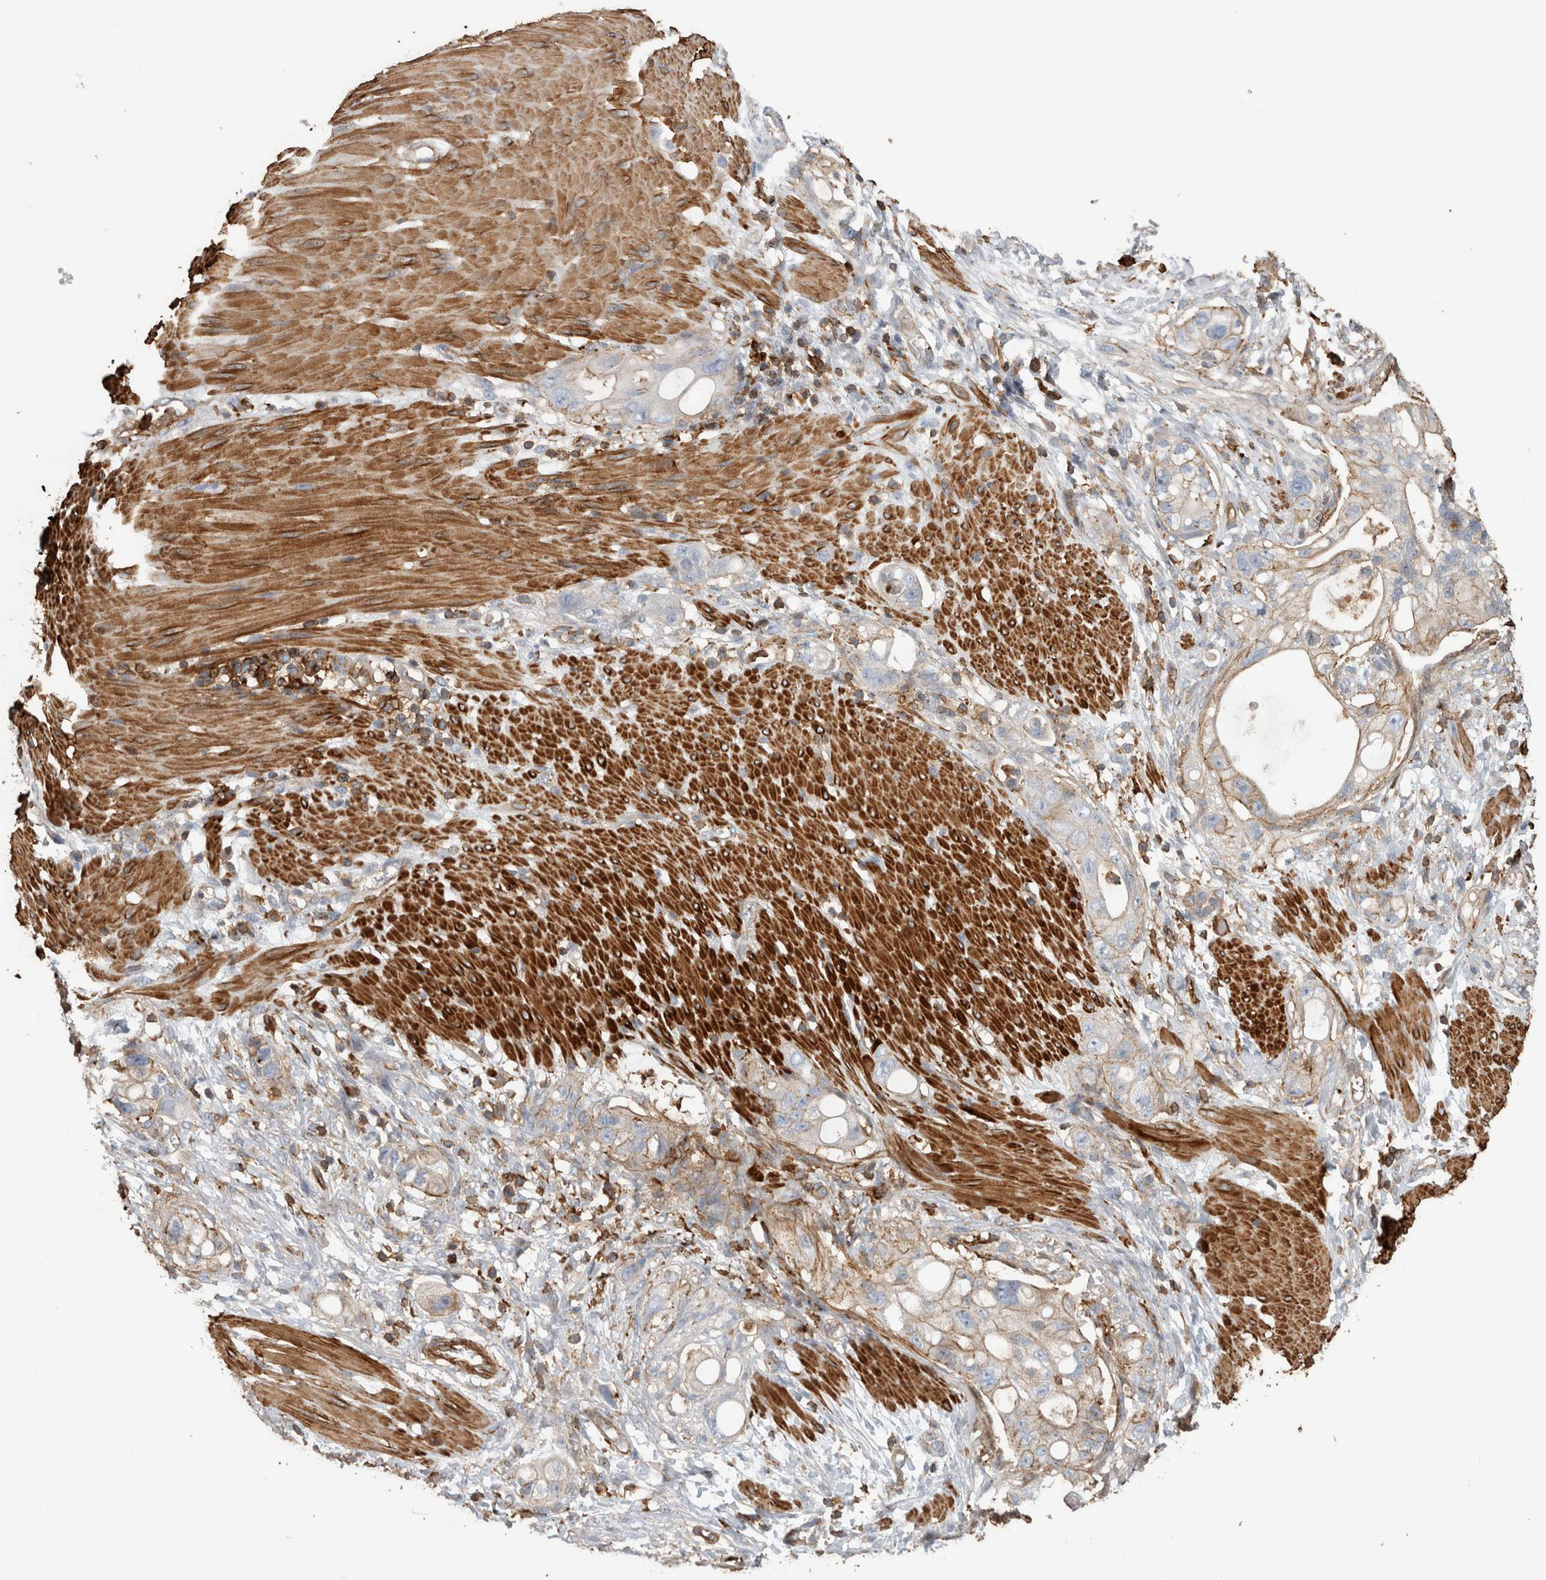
{"staining": {"intensity": "moderate", "quantity": "<25%", "location": "cytoplasmic/membranous"}, "tissue": "stomach cancer", "cell_type": "Tumor cells", "image_type": "cancer", "snomed": [{"axis": "morphology", "description": "Adenocarcinoma, NOS"}, {"axis": "topography", "description": "Stomach"}, {"axis": "topography", "description": "Stomach, lower"}], "caption": "An image showing moderate cytoplasmic/membranous expression in approximately <25% of tumor cells in adenocarcinoma (stomach), as visualized by brown immunohistochemical staining.", "gene": "GPER1", "patient": {"sex": "female", "age": 48}}